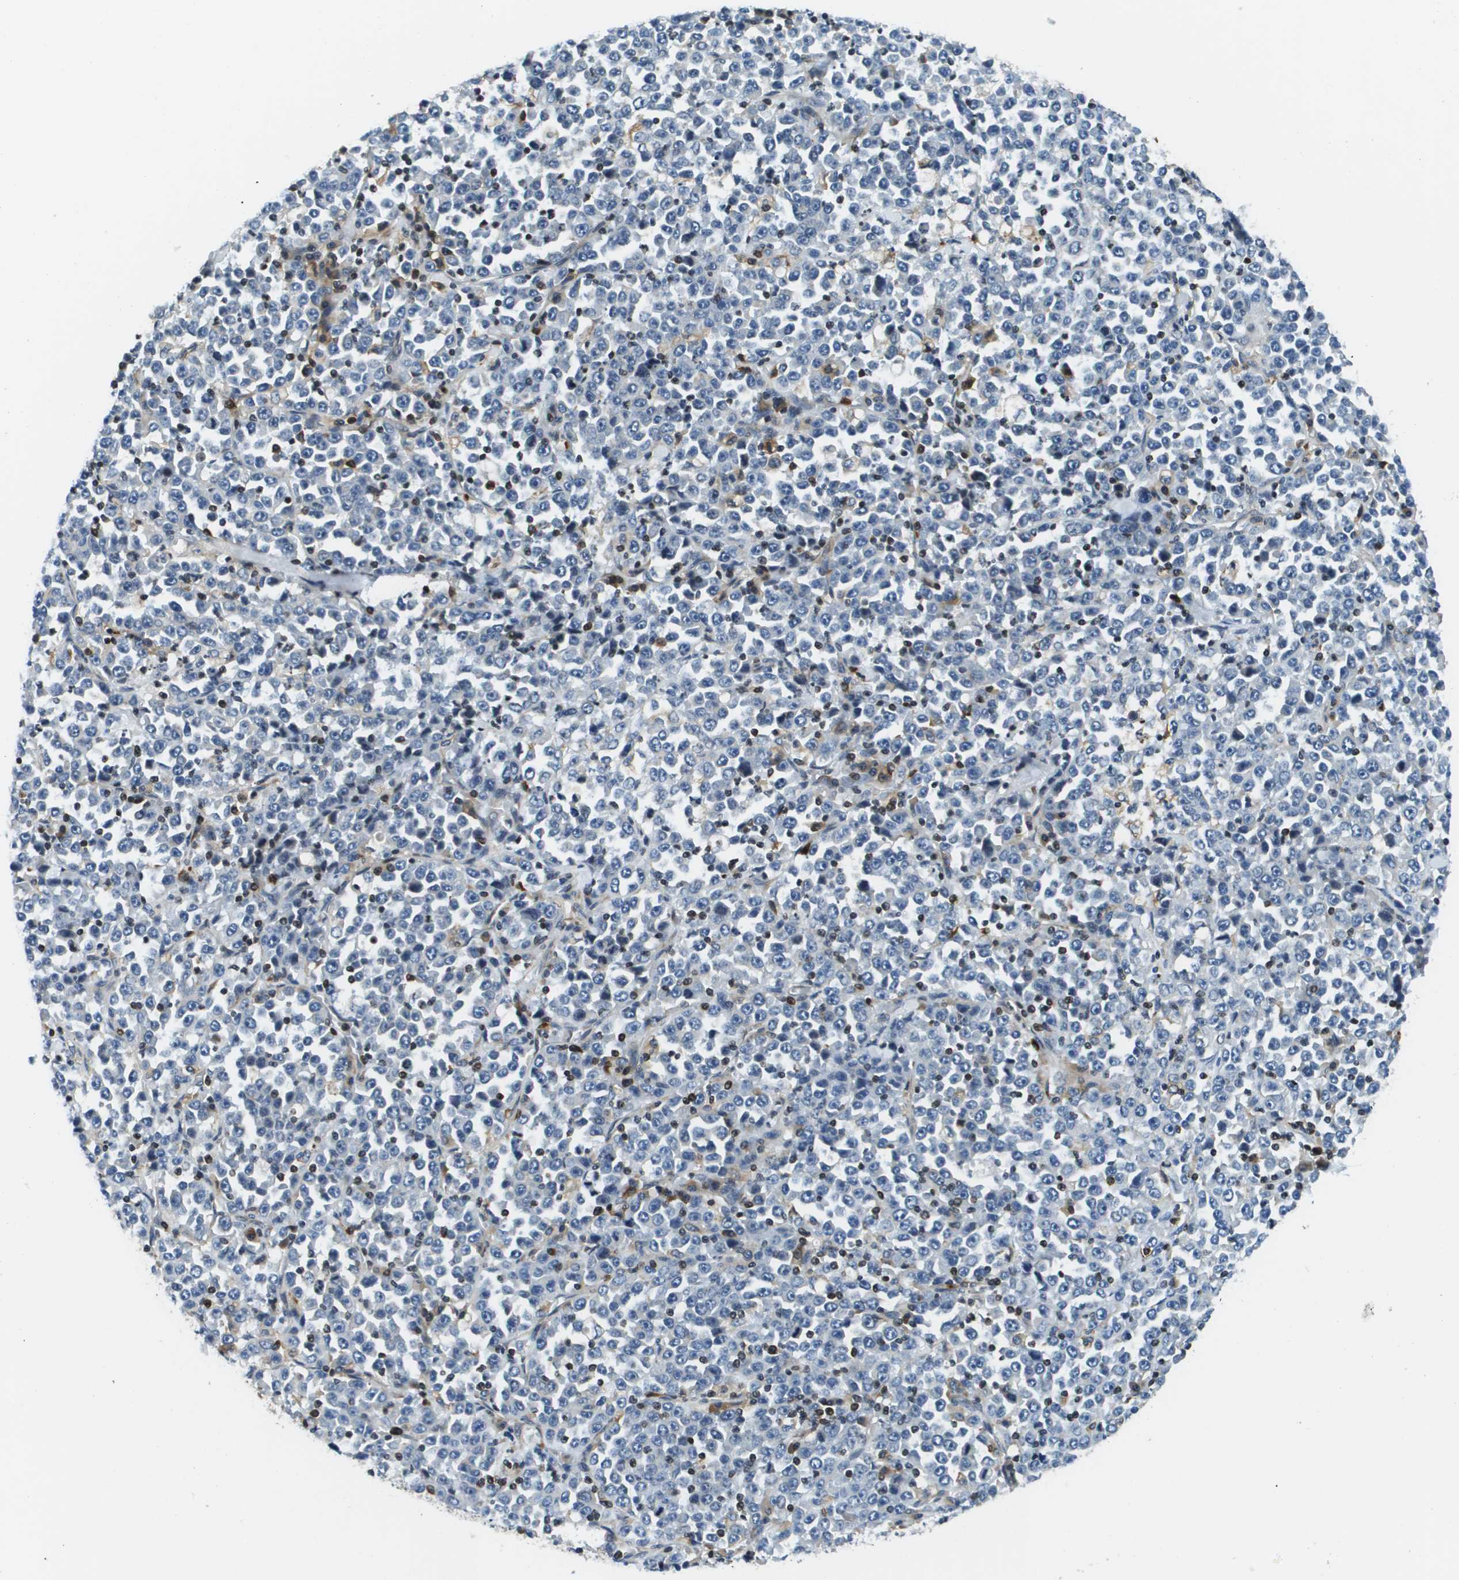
{"staining": {"intensity": "negative", "quantity": "none", "location": "none"}, "tissue": "stomach cancer", "cell_type": "Tumor cells", "image_type": "cancer", "snomed": [{"axis": "morphology", "description": "Normal tissue, NOS"}, {"axis": "morphology", "description": "Adenocarcinoma, NOS"}, {"axis": "topography", "description": "Stomach, upper"}, {"axis": "topography", "description": "Stomach"}], "caption": "Tumor cells are negative for protein expression in human stomach adenocarcinoma.", "gene": "ESYT1", "patient": {"sex": "male", "age": 59}}